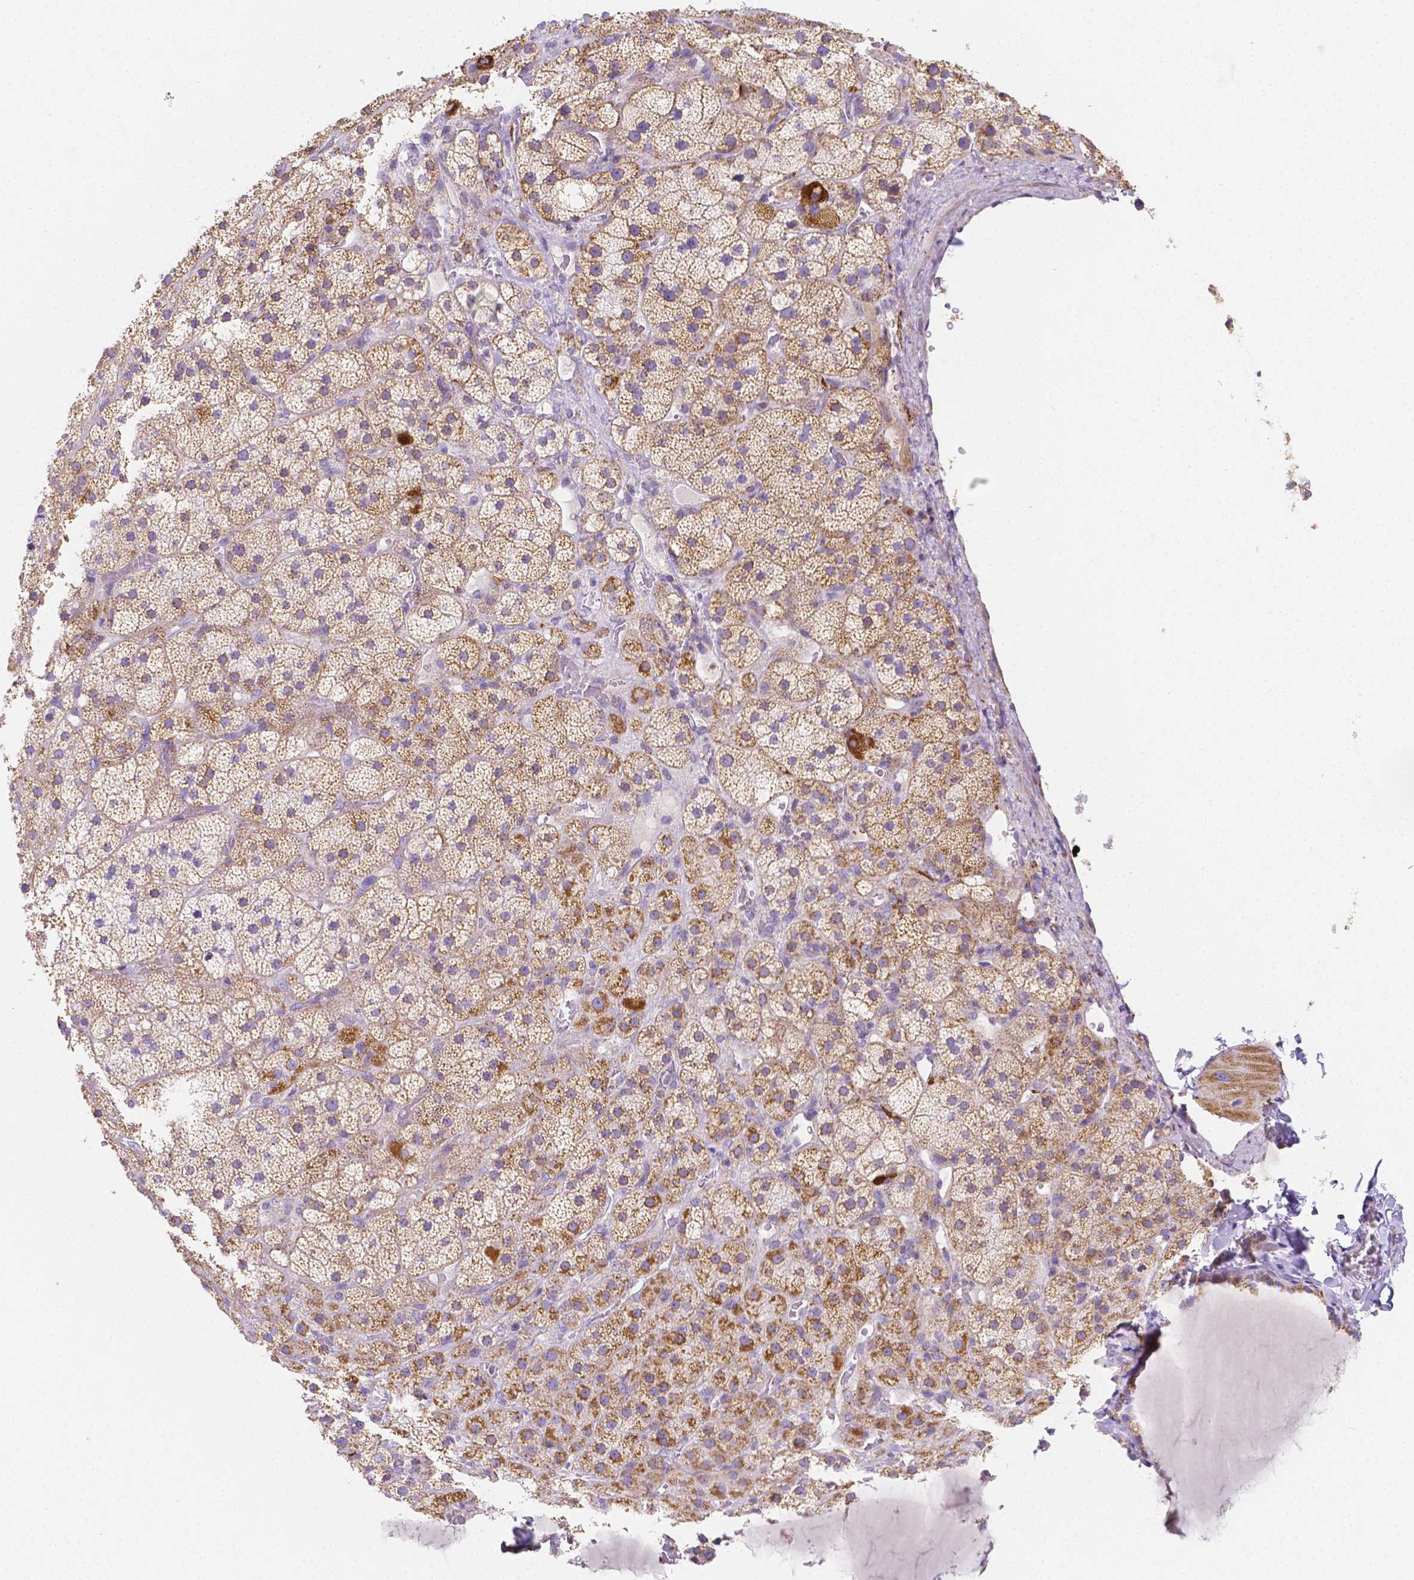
{"staining": {"intensity": "moderate", "quantity": "25%-75%", "location": "cytoplasmic/membranous"}, "tissue": "adrenal gland", "cell_type": "Glandular cells", "image_type": "normal", "snomed": [{"axis": "morphology", "description": "Normal tissue, NOS"}, {"axis": "topography", "description": "Adrenal gland"}], "caption": "Brown immunohistochemical staining in unremarkable human adrenal gland shows moderate cytoplasmic/membranous staining in approximately 25%-75% of glandular cells. The protein of interest is stained brown, and the nuclei are stained in blue (DAB IHC with brightfield microscopy, high magnification).", "gene": "SGTB", "patient": {"sex": "male", "age": 57}}